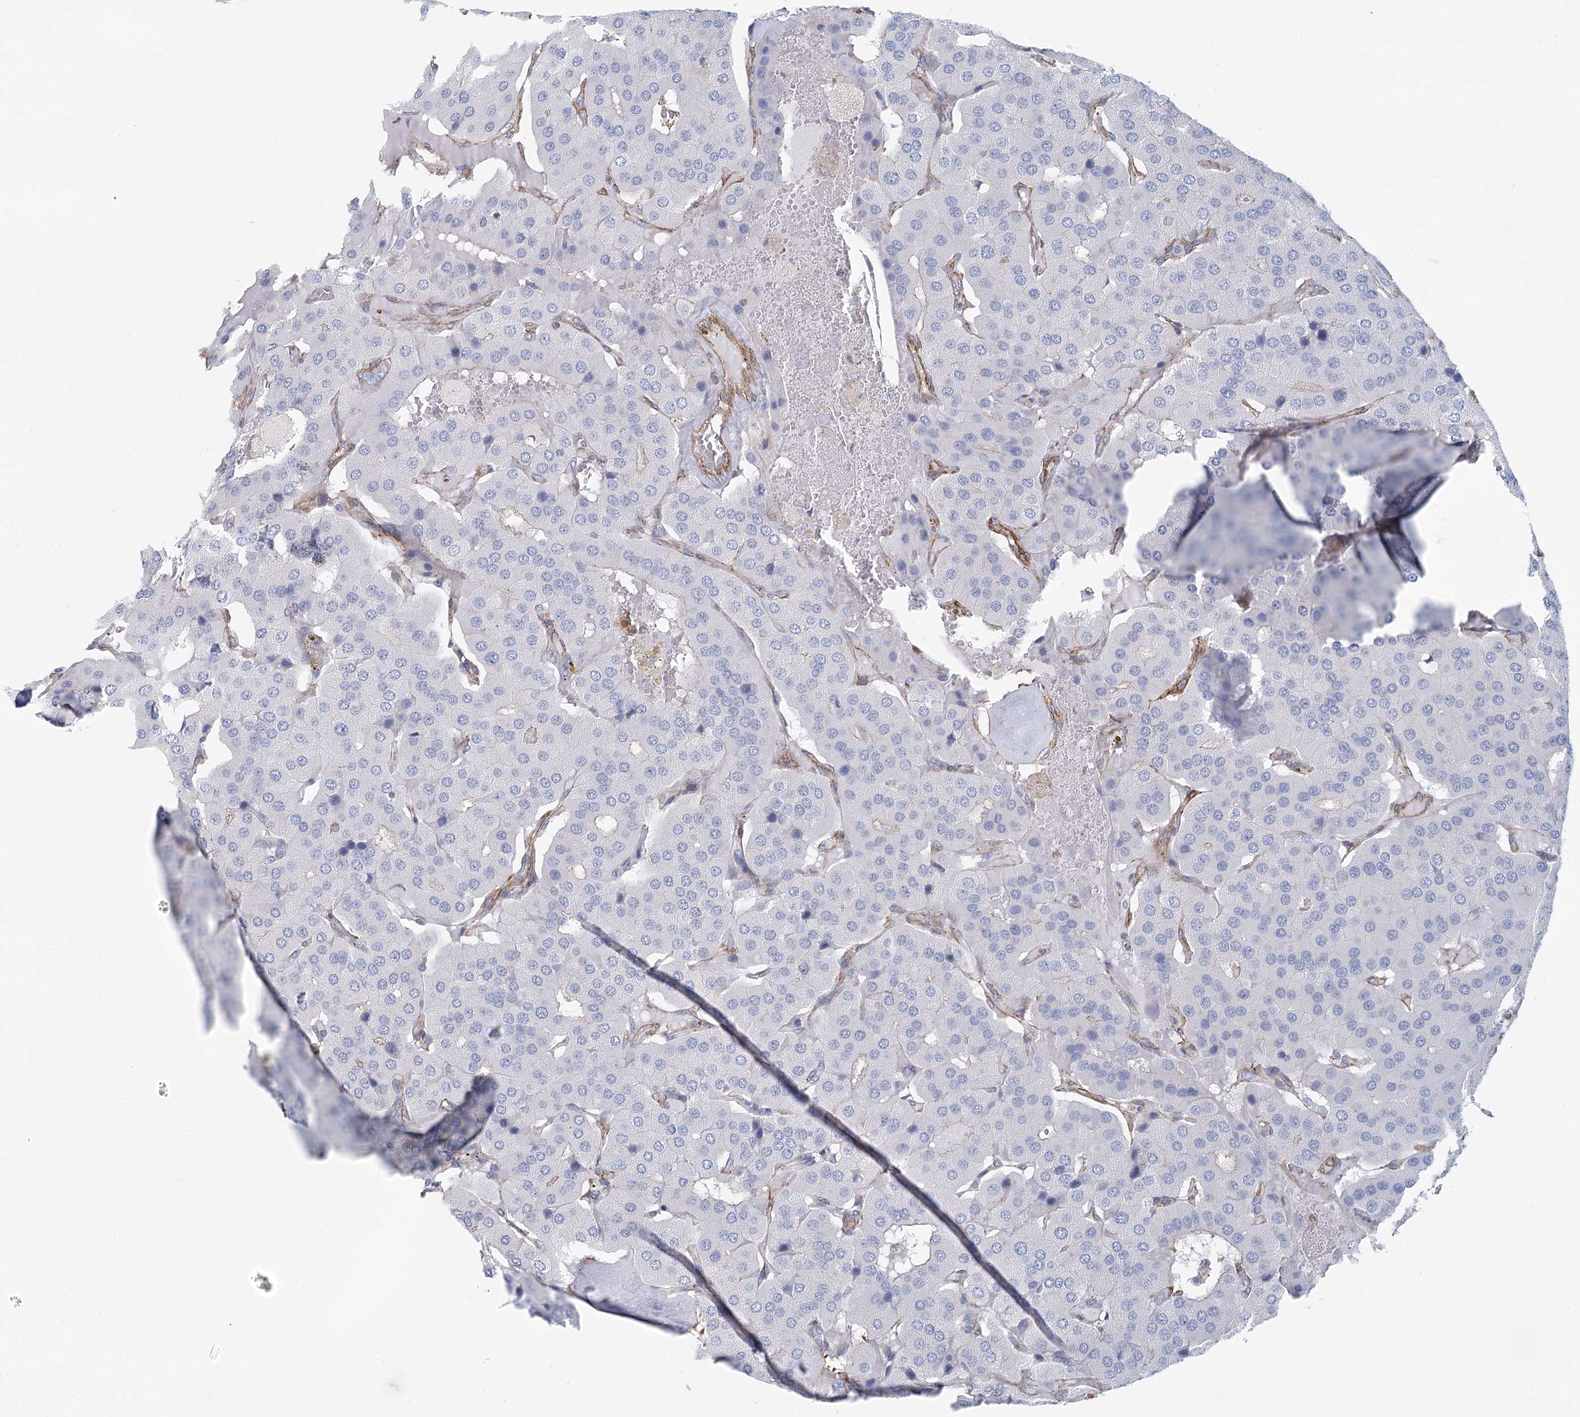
{"staining": {"intensity": "negative", "quantity": "none", "location": "none"}, "tissue": "parathyroid gland", "cell_type": "Glandular cells", "image_type": "normal", "snomed": [{"axis": "morphology", "description": "Normal tissue, NOS"}, {"axis": "morphology", "description": "Adenoma, NOS"}, {"axis": "topography", "description": "Parathyroid gland"}], "caption": "Image shows no significant protein staining in glandular cells of normal parathyroid gland.", "gene": "IFT46", "patient": {"sex": "female", "age": 86}}